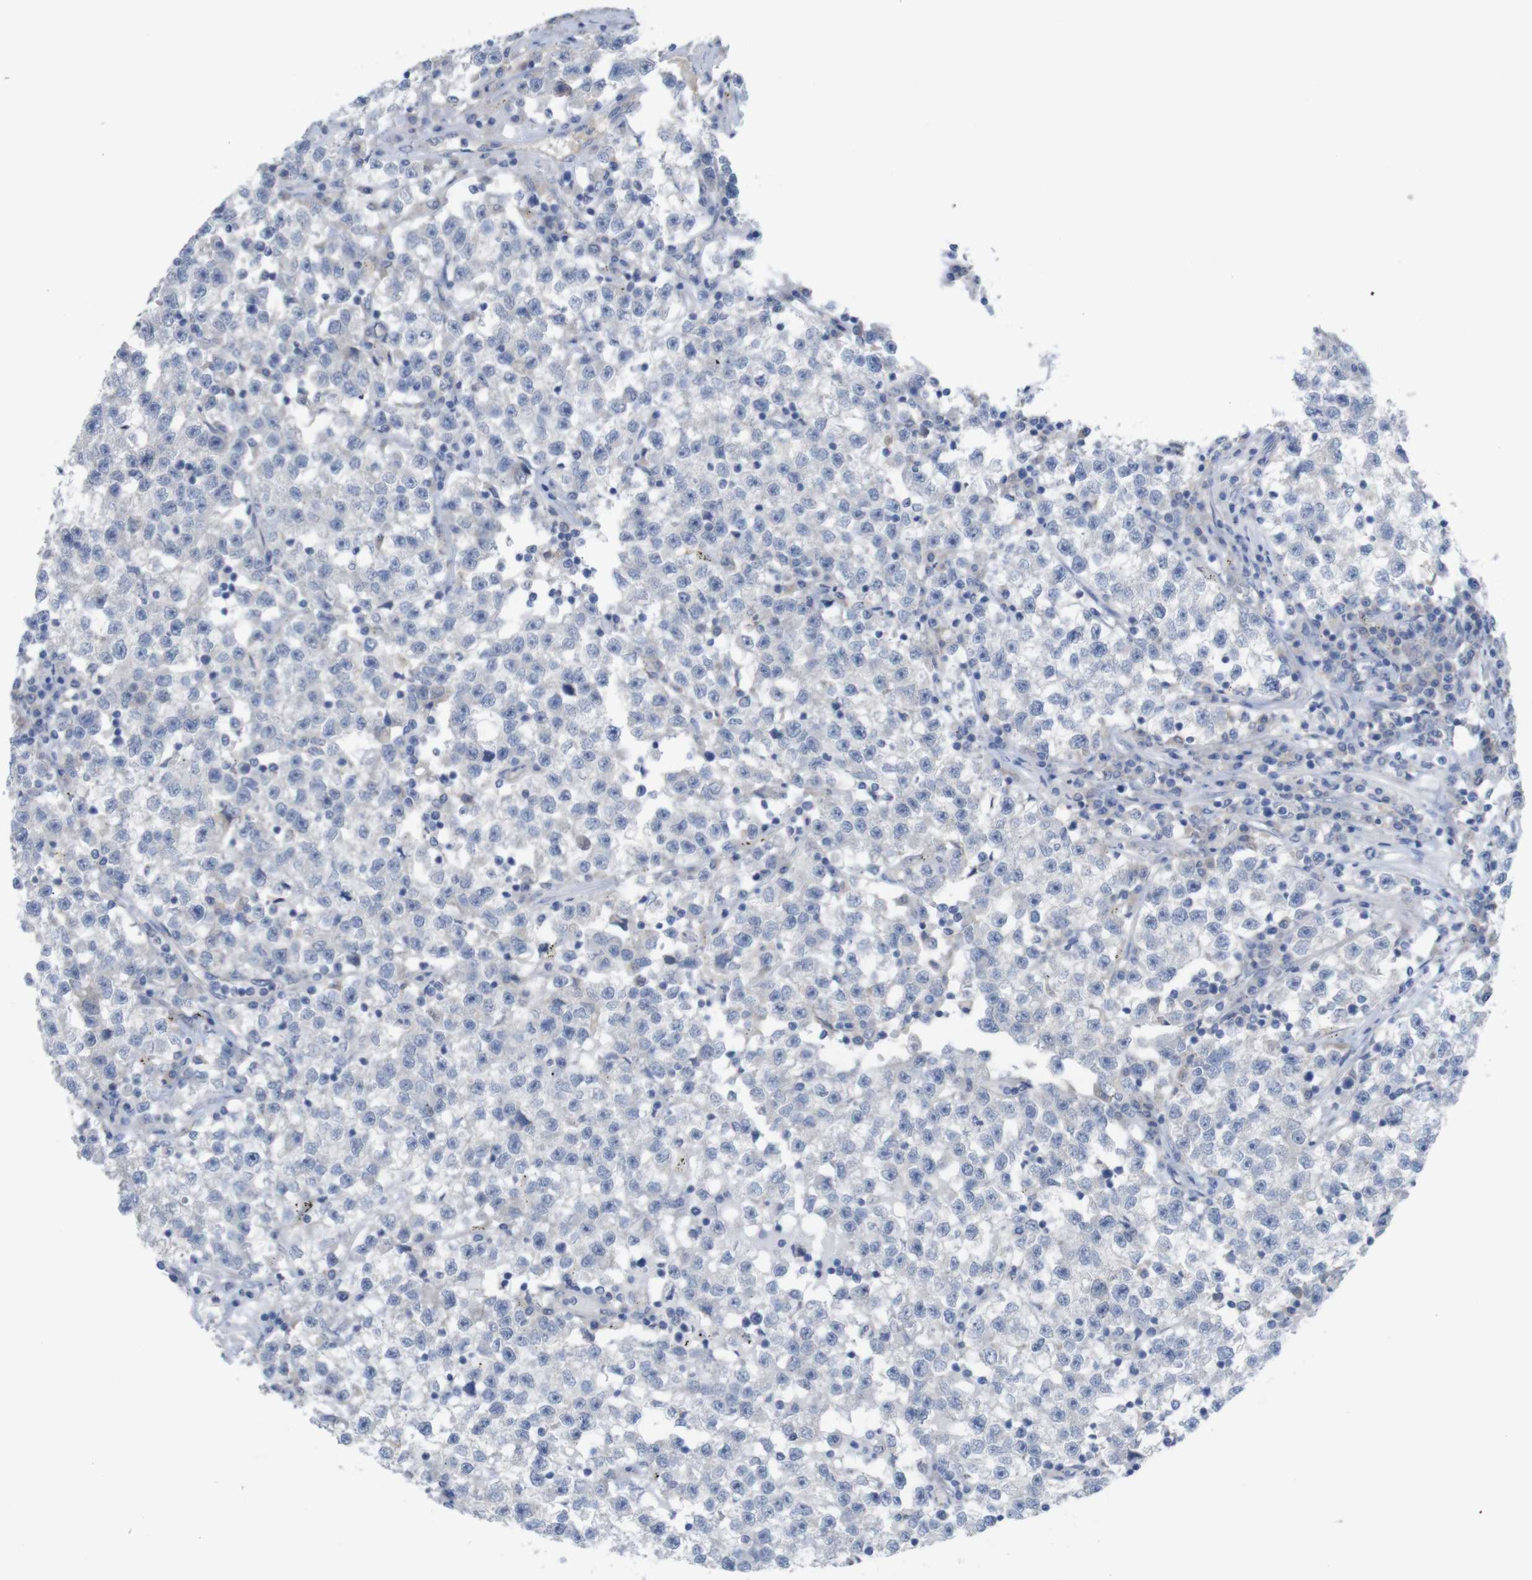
{"staining": {"intensity": "negative", "quantity": "none", "location": "none"}, "tissue": "testis cancer", "cell_type": "Tumor cells", "image_type": "cancer", "snomed": [{"axis": "morphology", "description": "Seminoma, NOS"}, {"axis": "topography", "description": "Testis"}], "caption": "An image of testis seminoma stained for a protein reveals no brown staining in tumor cells.", "gene": "KIDINS220", "patient": {"sex": "male", "age": 22}}